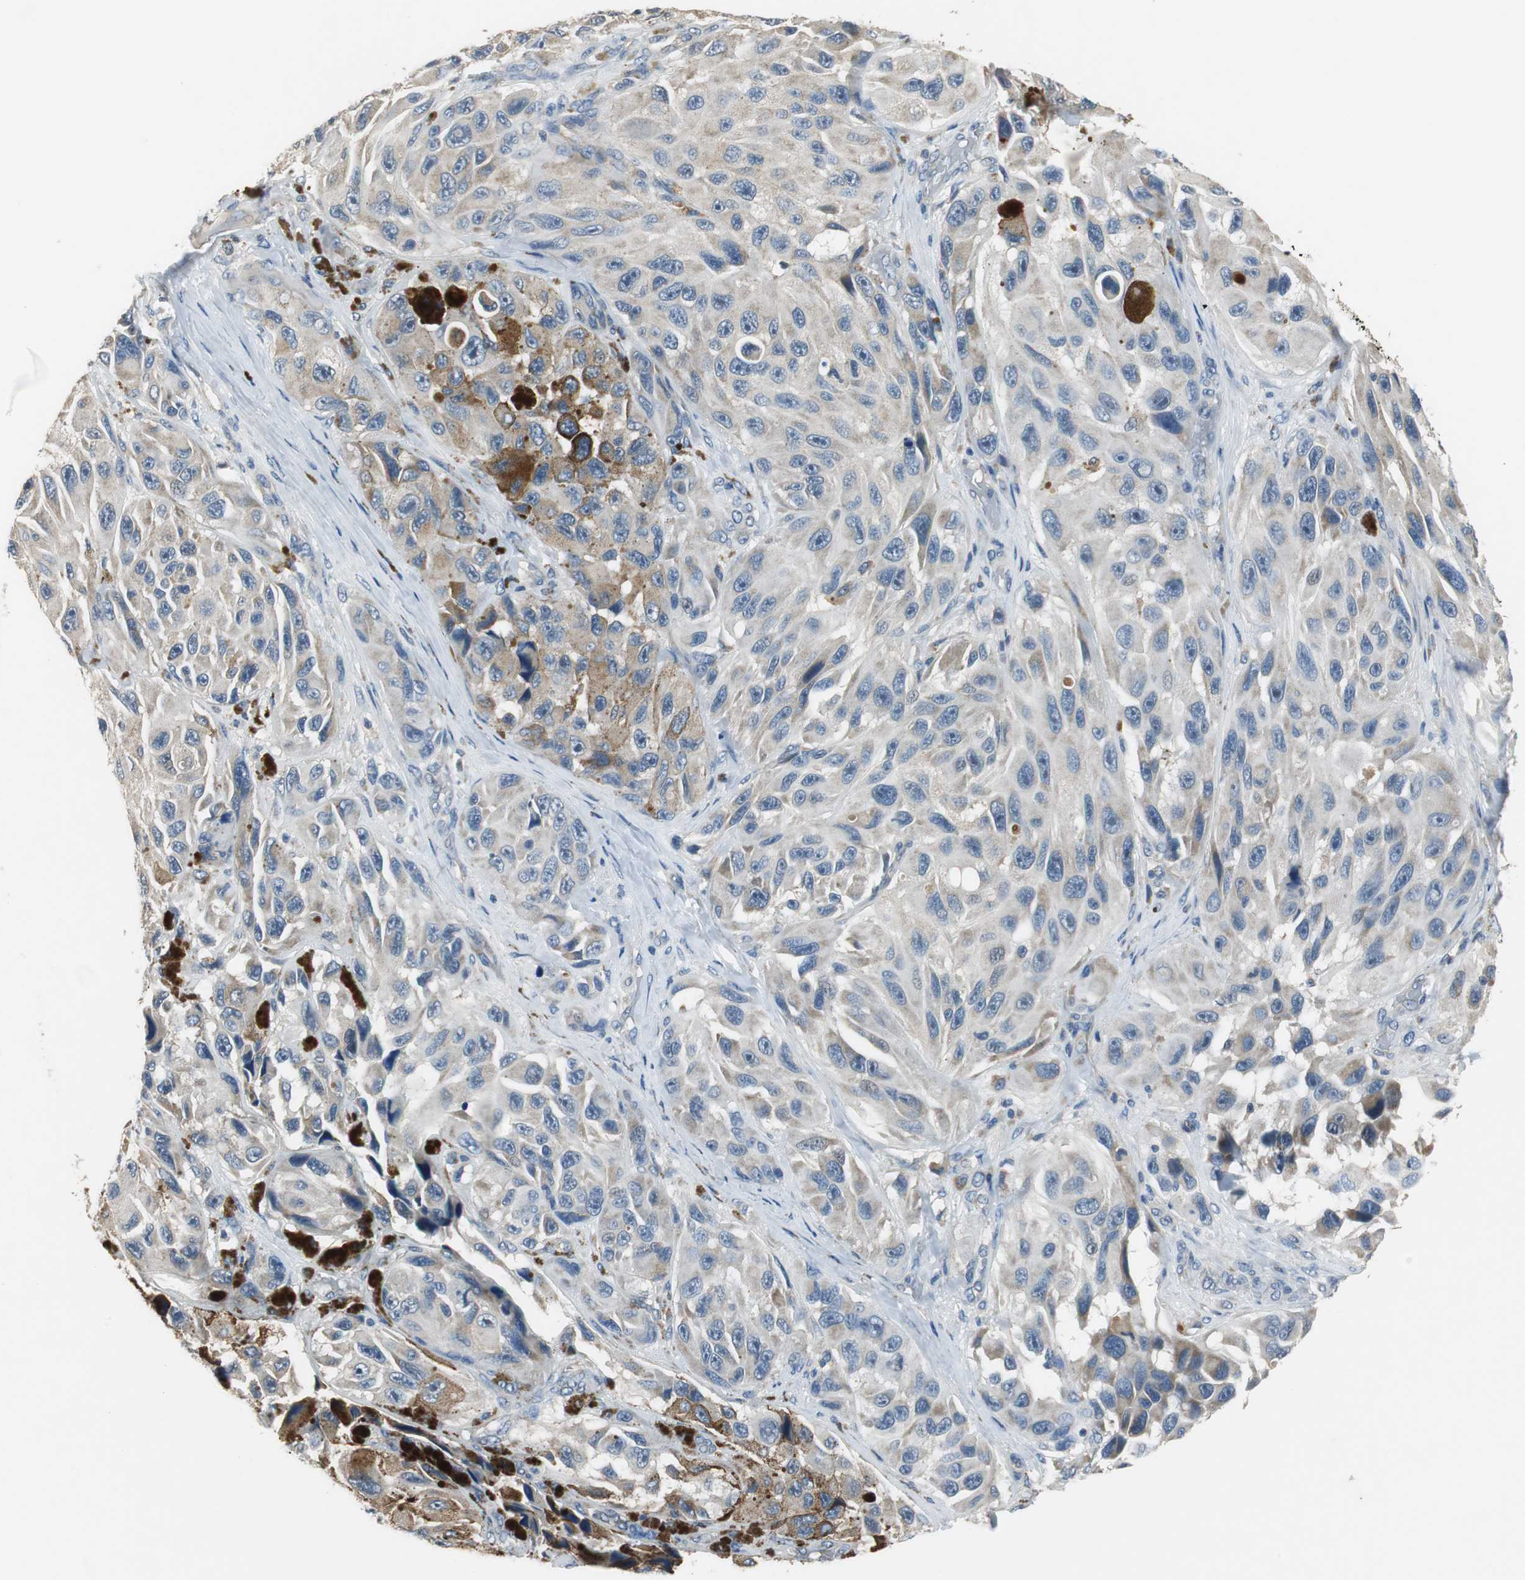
{"staining": {"intensity": "weak", "quantity": "25%-75%", "location": "cytoplasmic/membranous"}, "tissue": "melanoma", "cell_type": "Tumor cells", "image_type": "cancer", "snomed": [{"axis": "morphology", "description": "Malignant melanoma, NOS"}, {"axis": "topography", "description": "Skin"}], "caption": "A brown stain shows weak cytoplasmic/membranous staining of a protein in malignant melanoma tumor cells.", "gene": "MTIF2", "patient": {"sex": "female", "age": 73}}